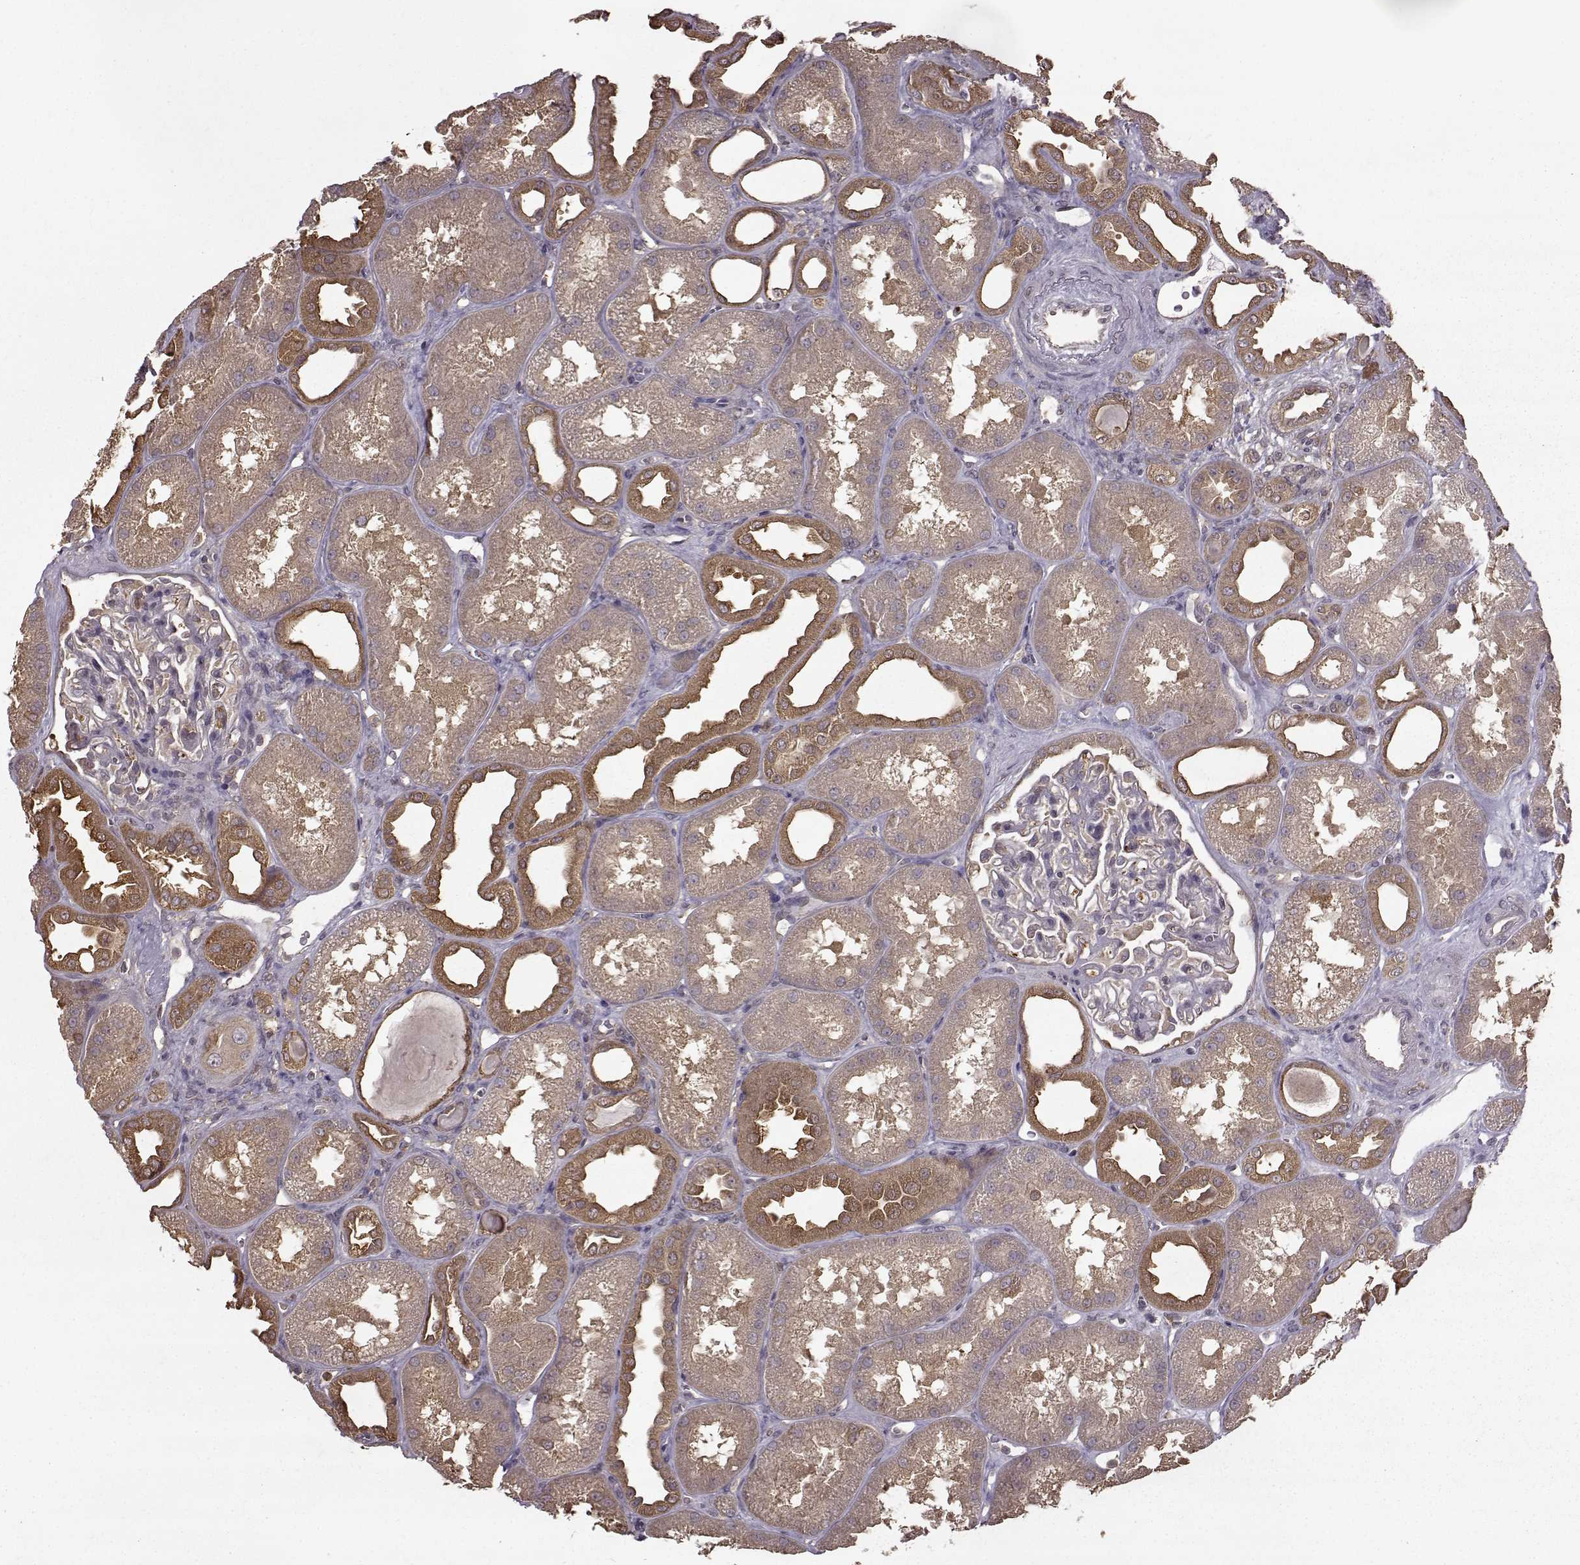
{"staining": {"intensity": "negative", "quantity": "none", "location": "none"}, "tissue": "kidney", "cell_type": "Cells in glomeruli", "image_type": "normal", "snomed": [{"axis": "morphology", "description": "Normal tissue, NOS"}, {"axis": "topography", "description": "Kidney"}], "caption": "Immunohistochemistry (IHC) of unremarkable kidney displays no positivity in cells in glomeruli. Brightfield microscopy of IHC stained with DAB (3,3'-diaminobenzidine) (brown) and hematoxylin (blue), captured at high magnification.", "gene": "NME1", "patient": {"sex": "male", "age": 61}}